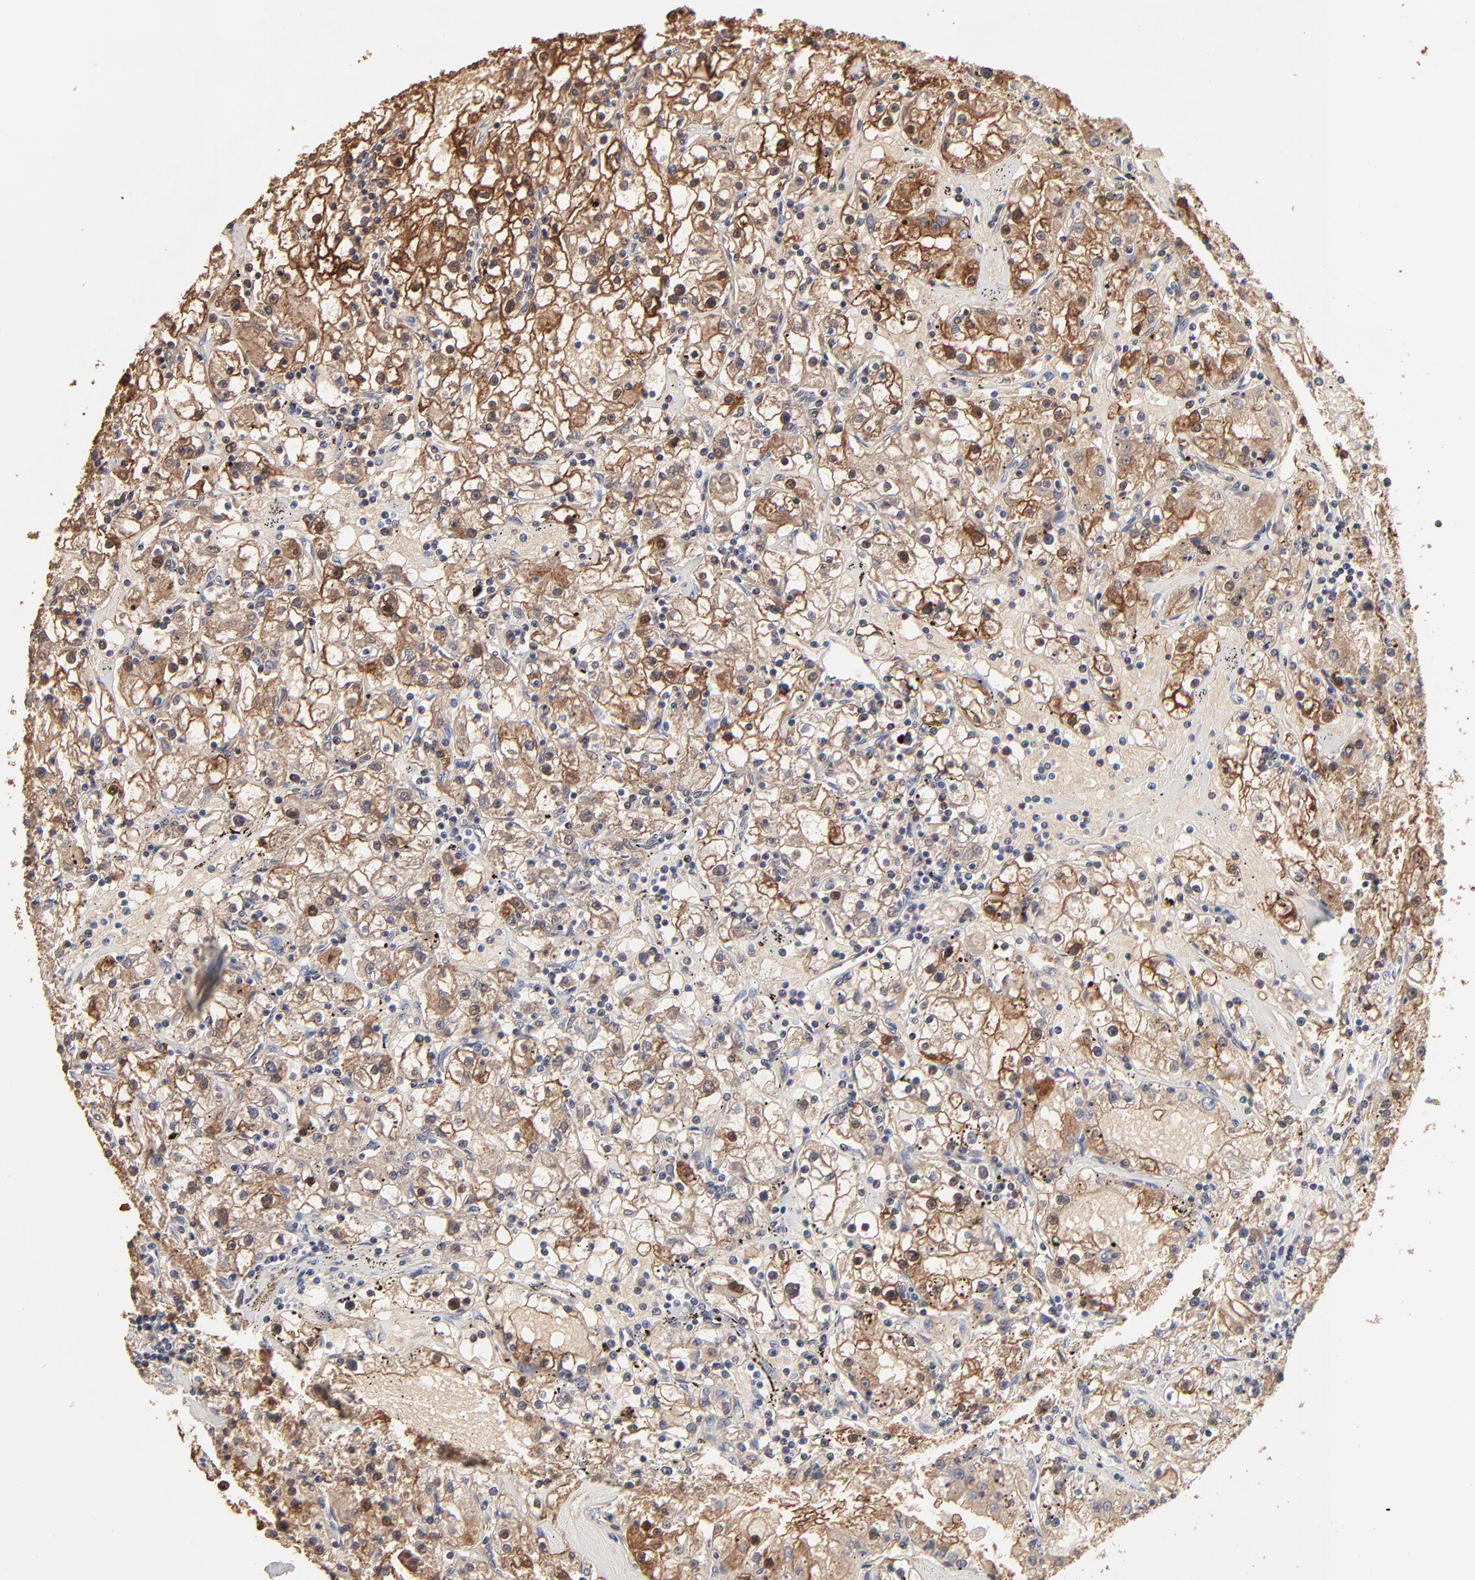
{"staining": {"intensity": "moderate", "quantity": "25%-75%", "location": "cytoplasmic/membranous"}, "tissue": "renal cancer", "cell_type": "Tumor cells", "image_type": "cancer", "snomed": [{"axis": "morphology", "description": "Adenocarcinoma, NOS"}, {"axis": "topography", "description": "Kidney"}], "caption": "Immunohistochemical staining of renal adenocarcinoma shows medium levels of moderate cytoplasmic/membranous expression in about 25%-75% of tumor cells. (DAB (3,3'-diaminobenzidine) IHC with brightfield microscopy, high magnification).", "gene": "BIRC5", "patient": {"sex": "male", "age": 56}}